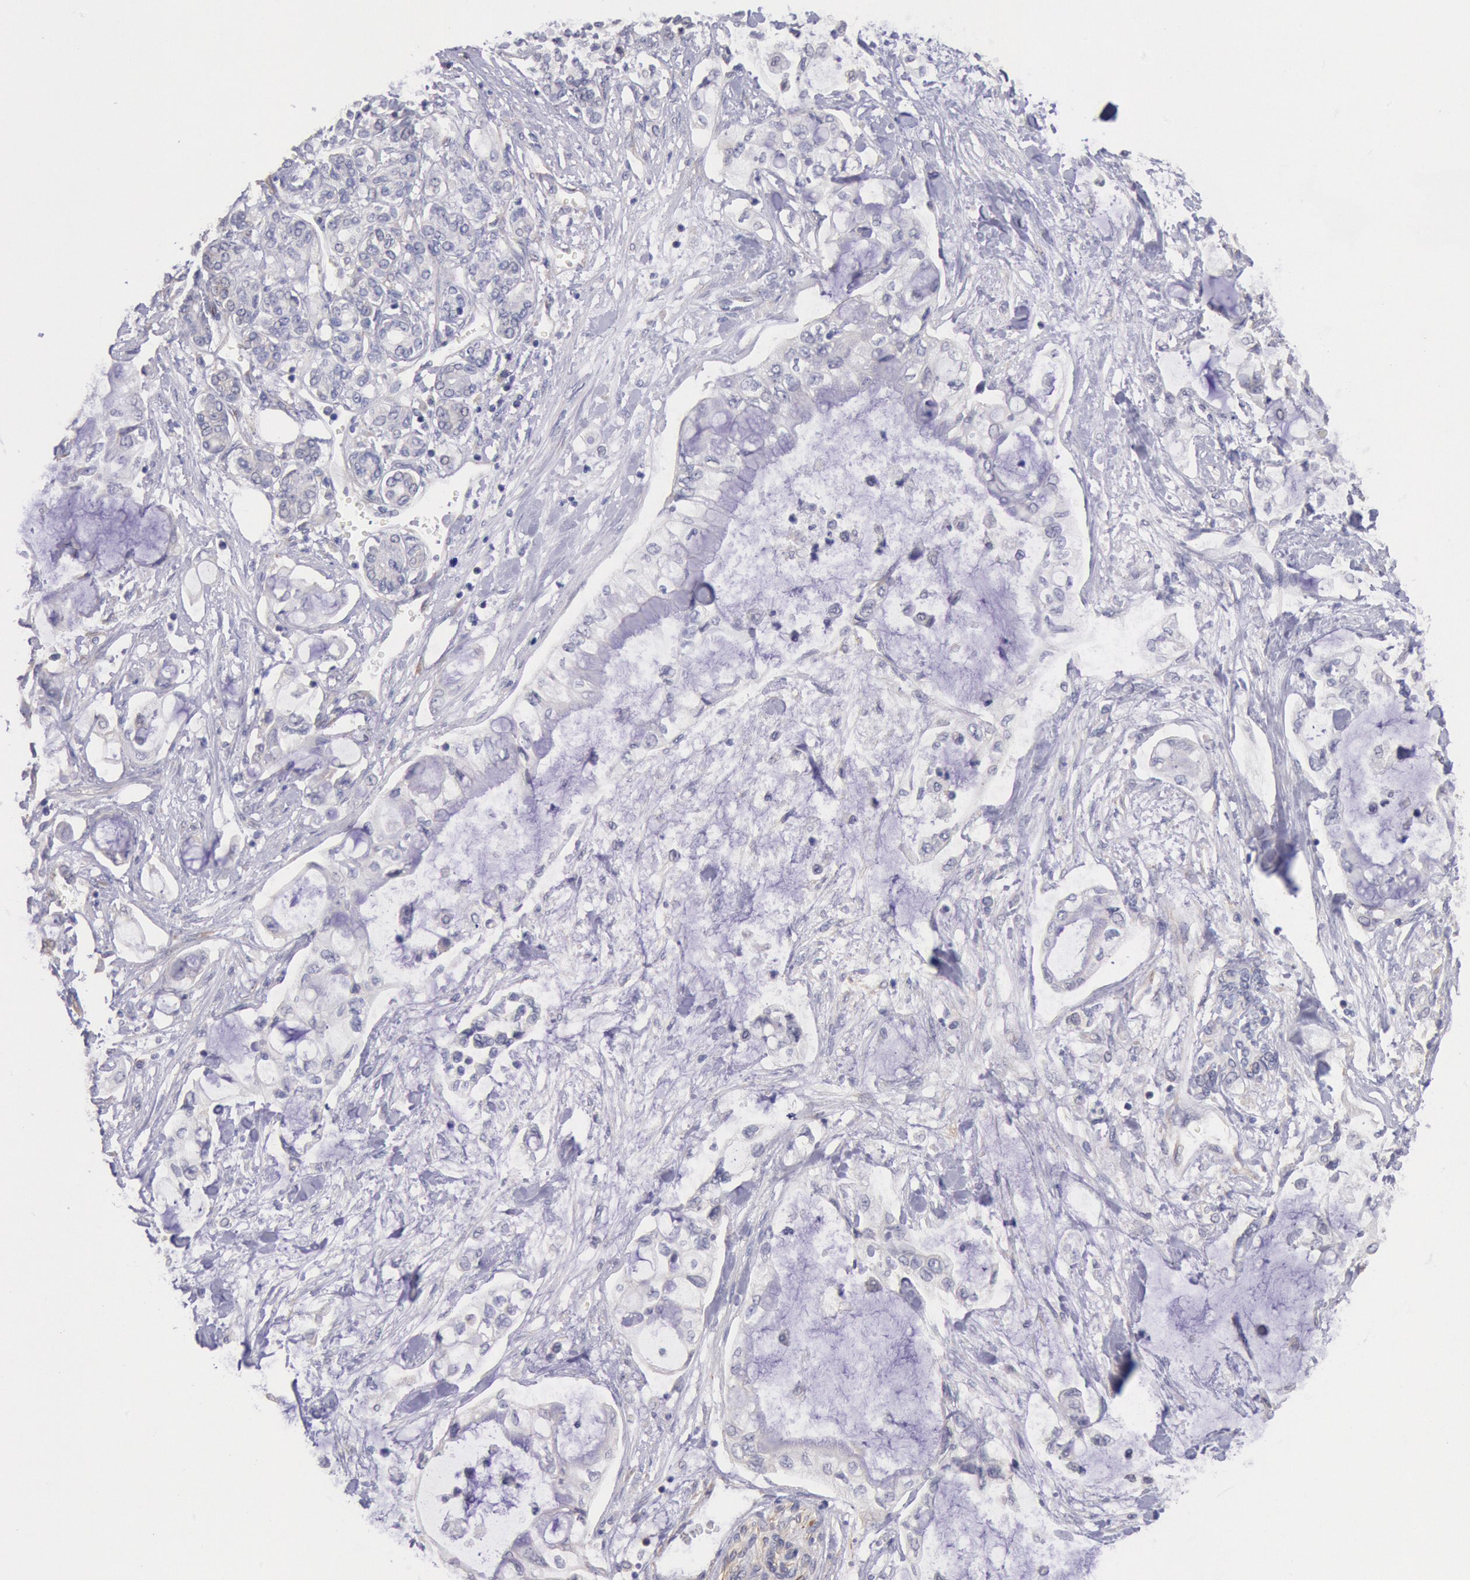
{"staining": {"intensity": "negative", "quantity": "none", "location": "none"}, "tissue": "pancreatic cancer", "cell_type": "Tumor cells", "image_type": "cancer", "snomed": [{"axis": "morphology", "description": "Adenocarcinoma, NOS"}, {"axis": "topography", "description": "Pancreas"}], "caption": "Tumor cells are negative for brown protein staining in pancreatic adenocarcinoma.", "gene": "DRG1", "patient": {"sex": "female", "age": 70}}